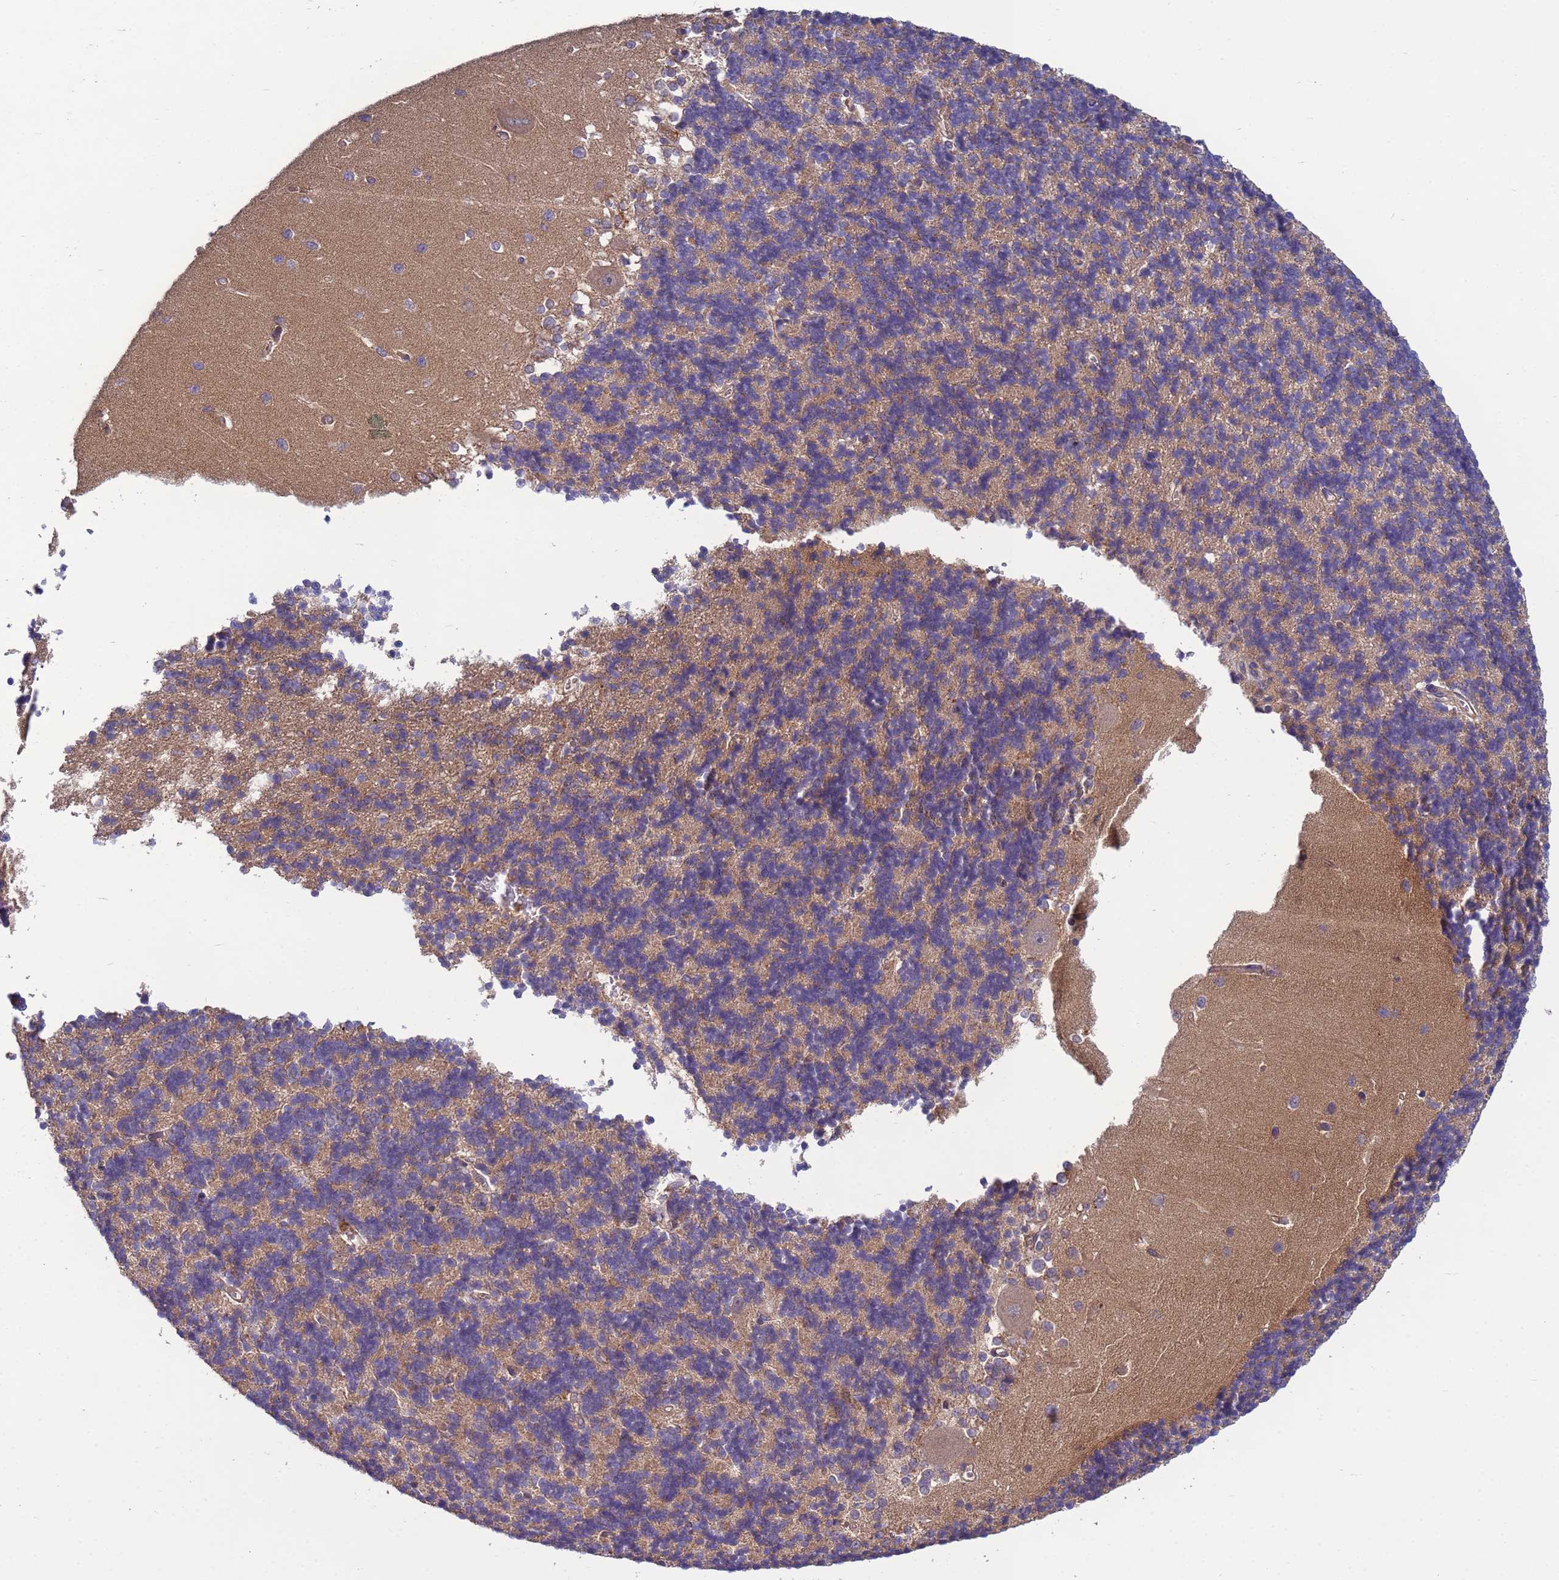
{"staining": {"intensity": "weak", "quantity": "25%-75%", "location": "cytoplasmic/membranous"}, "tissue": "cerebellum", "cell_type": "Cells in granular layer", "image_type": "normal", "snomed": [{"axis": "morphology", "description": "Normal tissue, NOS"}, {"axis": "topography", "description": "Cerebellum"}], "caption": "DAB immunohistochemical staining of unremarkable cerebellum demonstrates weak cytoplasmic/membranous protein staining in about 25%-75% of cells in granular layer.", "gene": "RAB10", "patient": {"sex": "male", "age": 37}}